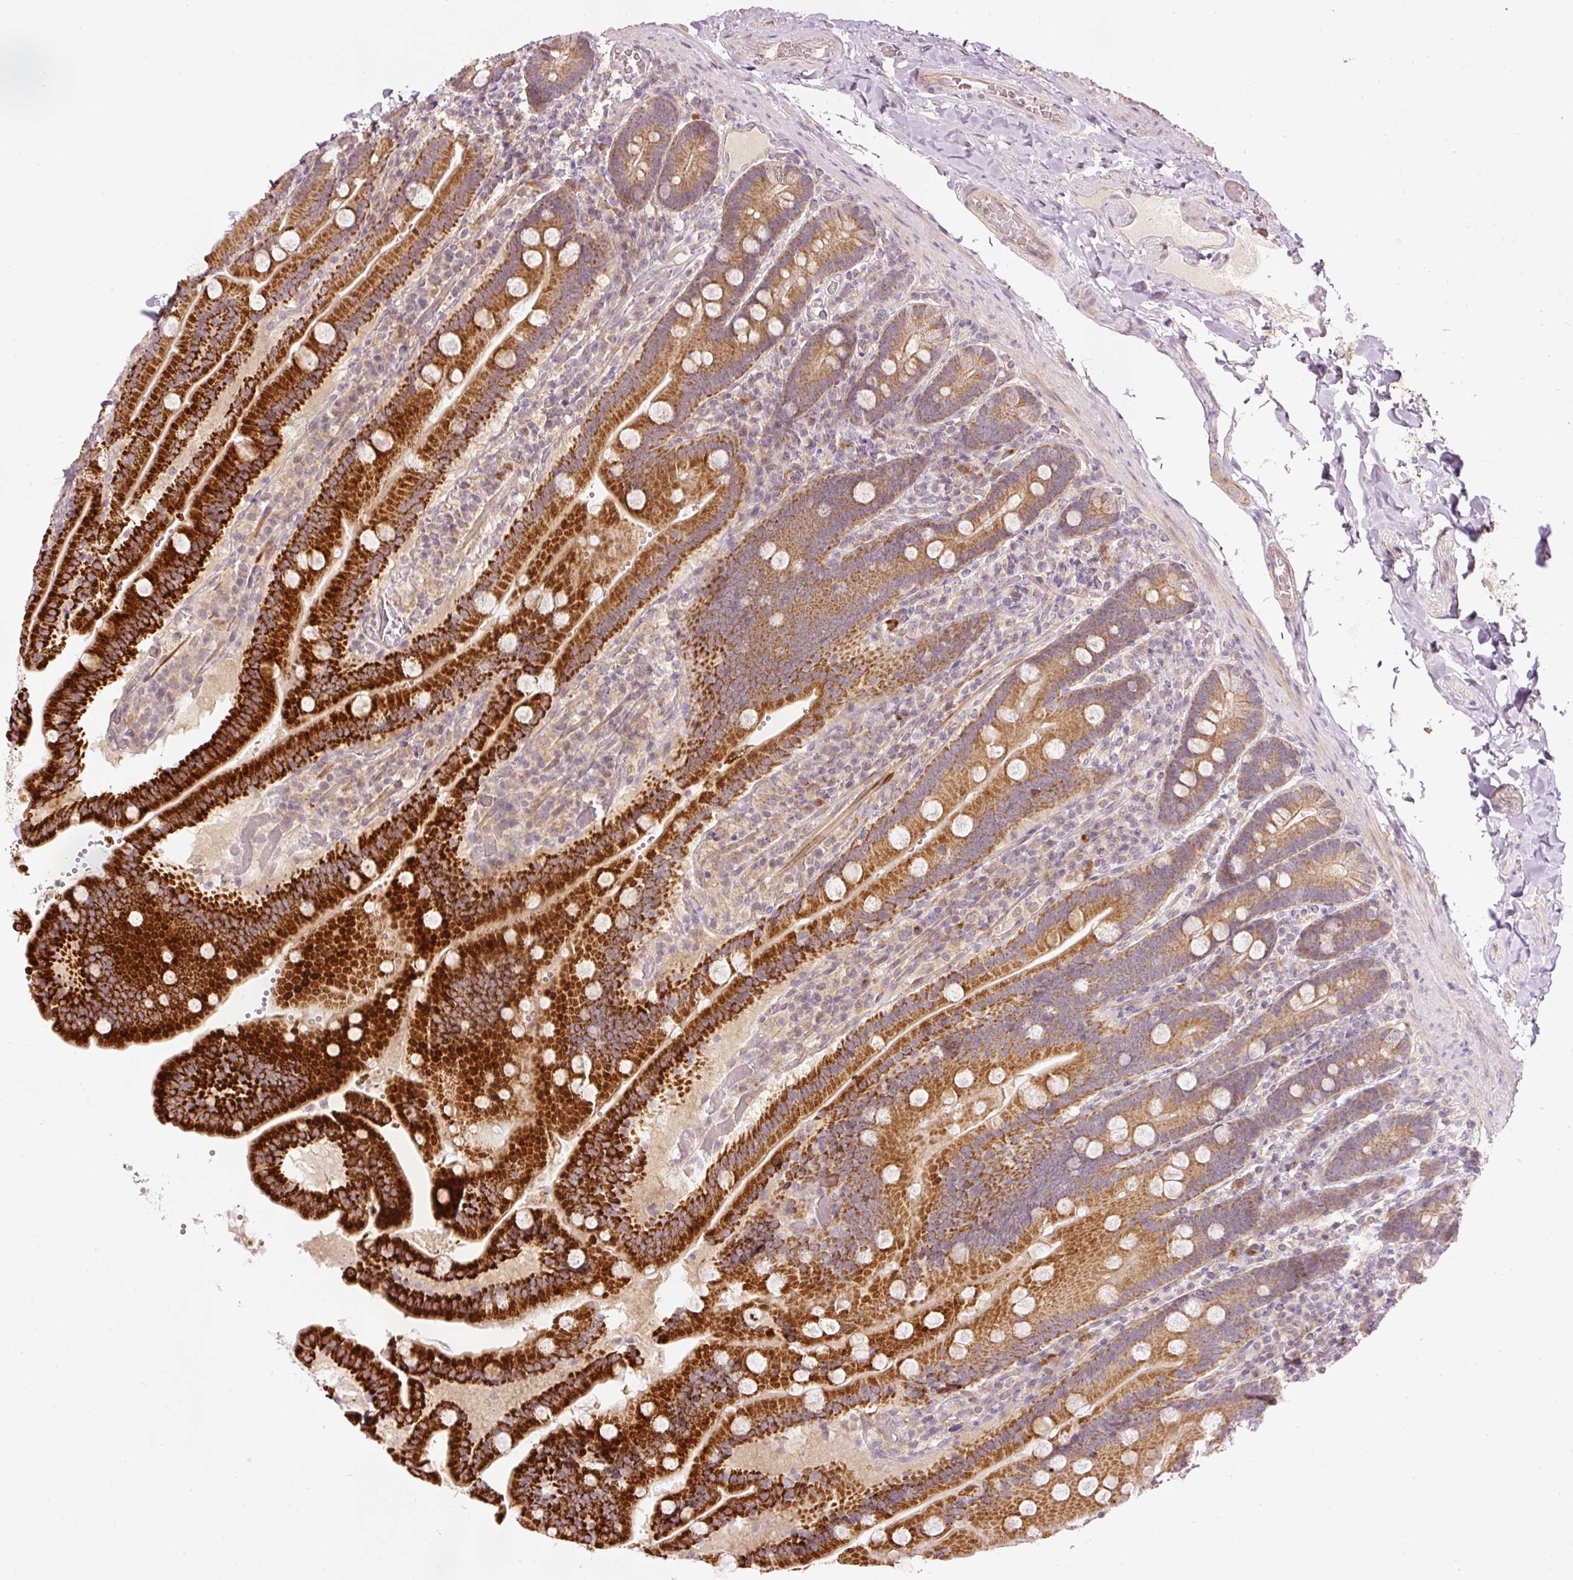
{"staining": {"intensity": "strong", "quantity": ">75%", "location": "cytoplasmic/membranous"}, "tissue": "duodenum", "cell_type": "Glandular cells", "image_type": "normal", "snomed": [{"axis": "morphology", "description": "Normal tissue, NOS"}, {"axis": "topography", "description": "Duodenum"}], "caption": "Immunohistochemical staining of unremarkable duodenum demonstrates high levels of strong cytoplasmic/membranous positivity in approximately >75% of glandular cells. The protein is shown in brown color, while the nuclei are stained blue.", "gene": "CDC20B", "patient": {"sex": "female", "age": 62}}